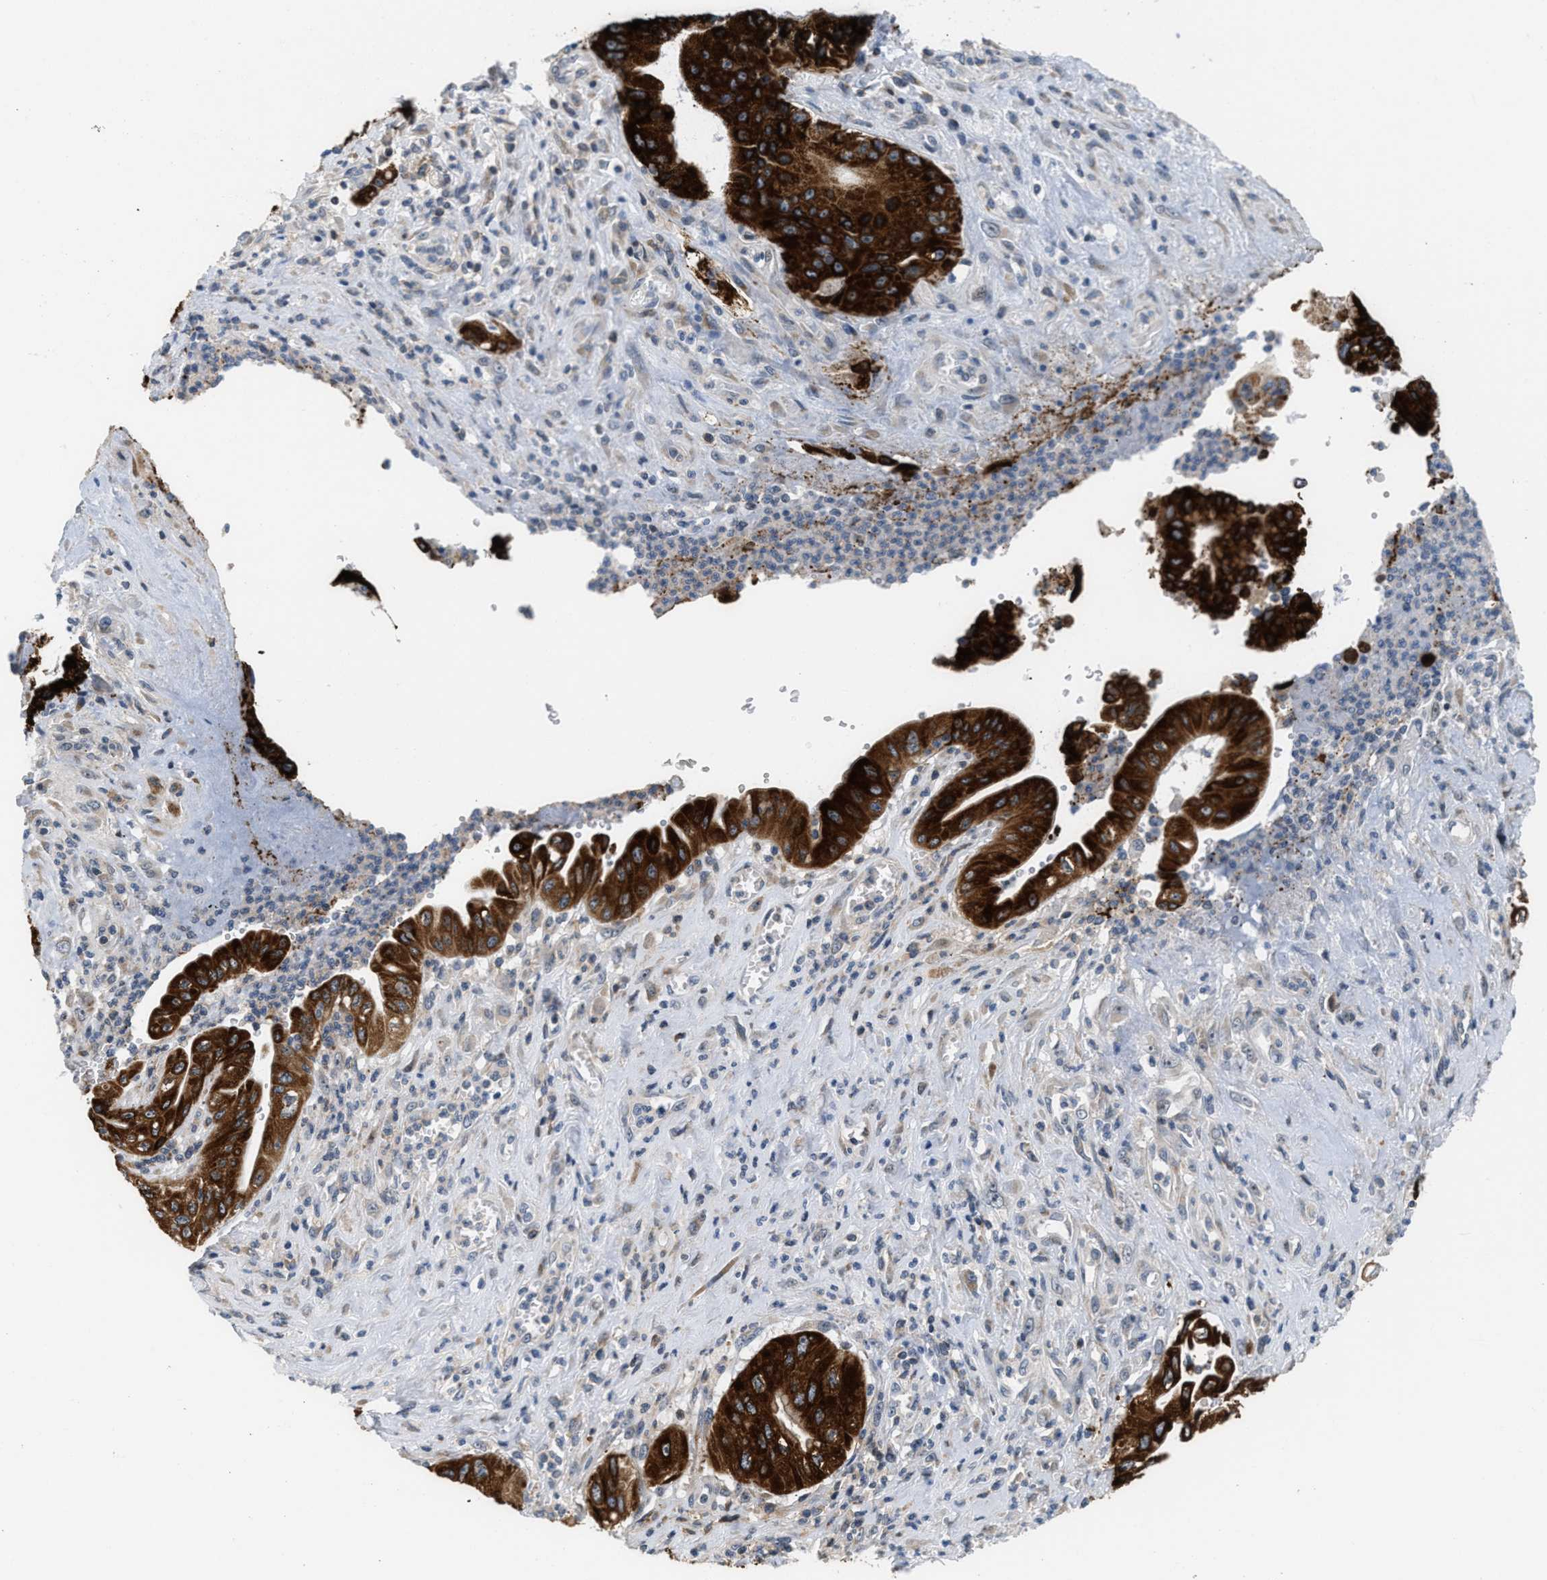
{"staining": {"intensity": "strong", "quantity": ">75%", "location": "cytoplasmic/membranous"}, "tissue": "pancreatic cancer", "cell_type": "Tumor cells", "image_type": "cancer", "snomed": [{"axis": "morphology", "description": "Adenocarcinoma, NOS"}, {"axis": "topography", "description": "Pancreas"}], "caption": "Immunohistochemistry (IHC) micrograph of pancreatic cancer stained for a protein (brown), which exhibits high levels of strong cytoplasmic/membranous expression in about >75% of tumor cells.", "gene": "DIPK1A", "patient": {"sex": "female", "age": 73}}